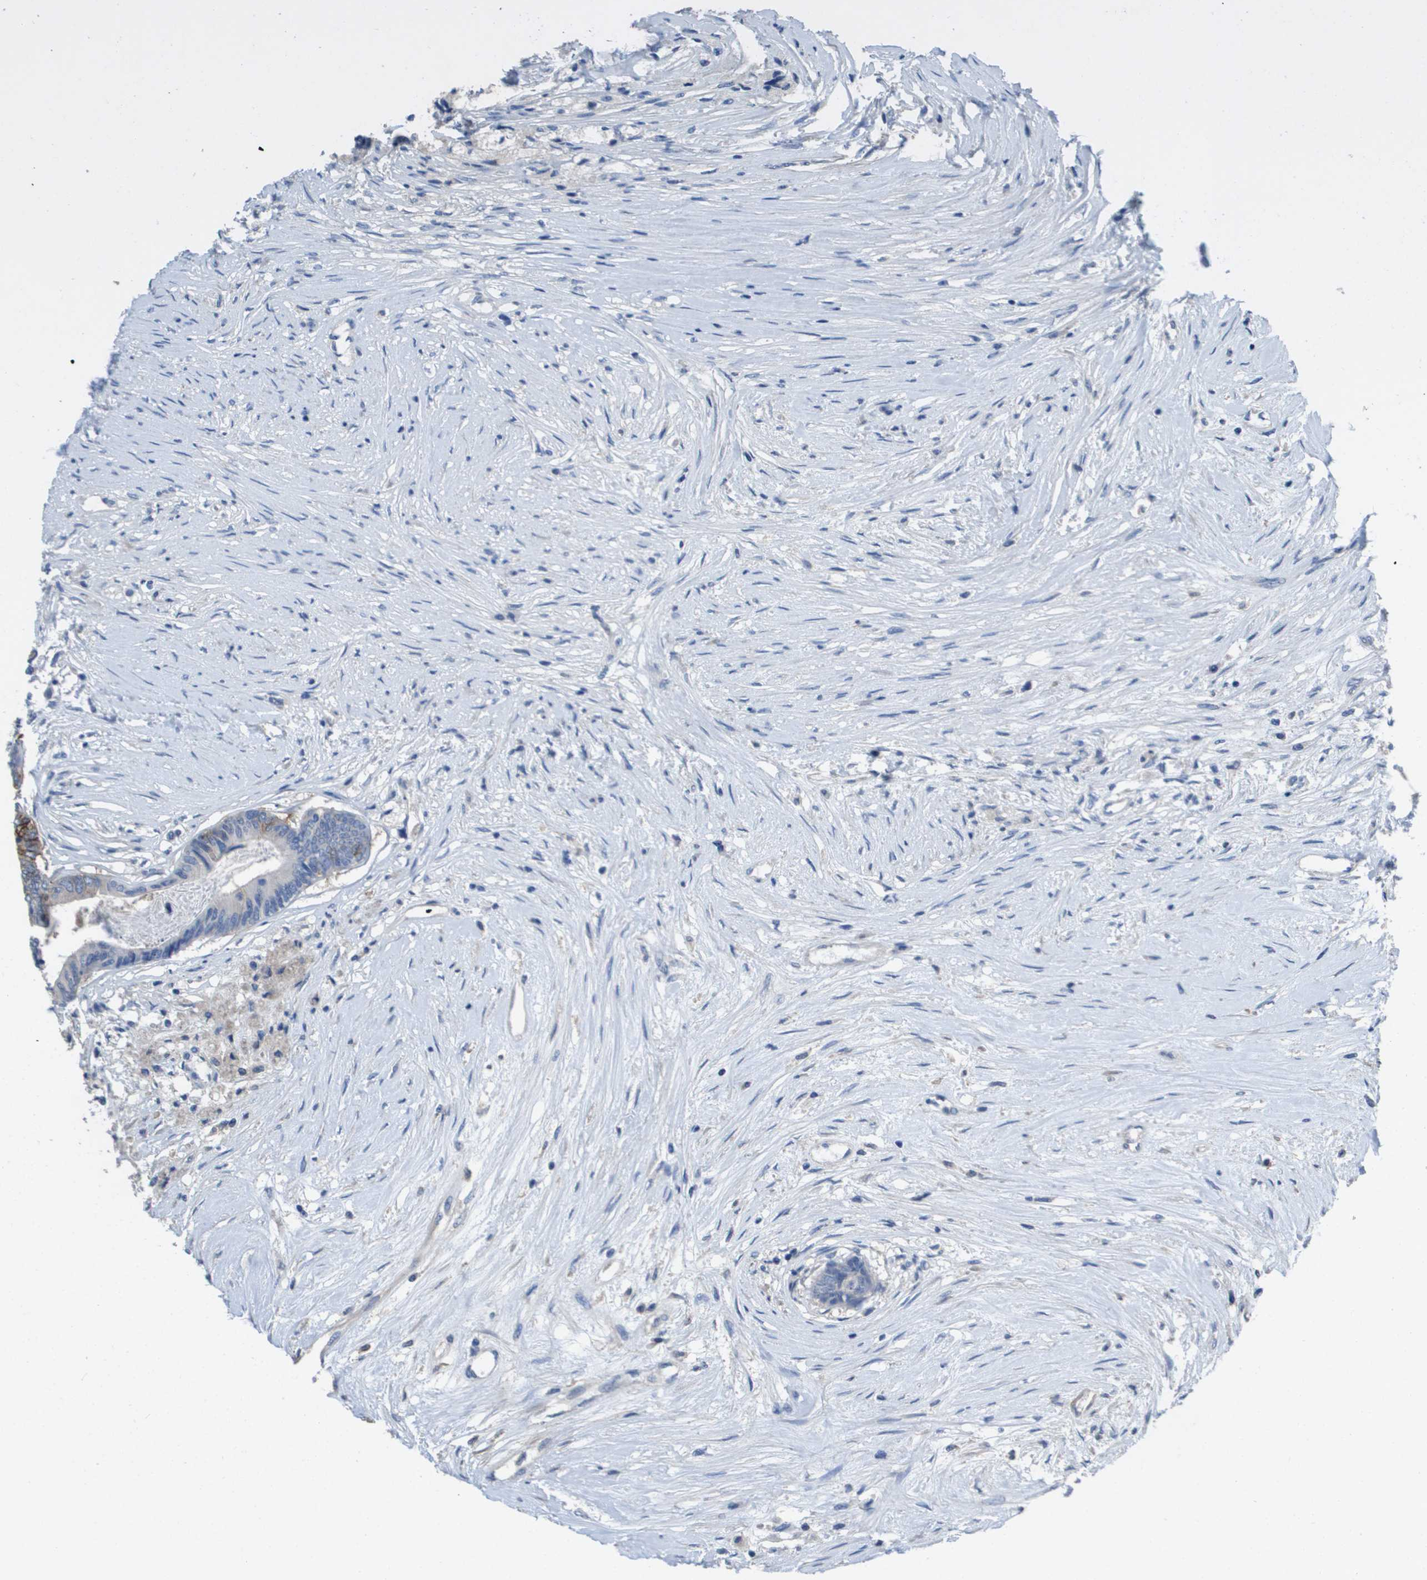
{"staining": {"intensity": "negative", "quantity": "none", "location": "none"}, "tissue": "colorectal cancer", "cell_type": "Tumor cells", "image_type": "cancer", "snomed": [{"axis": "morphology", "description": "Adenocarcinoma, NOS"}, {"axis": "topography", "description": "Rectum"}], "caption": "This is a photomicrograph of IHC staining of colorectal cancer, which shows no expression in tumor cells.", "gene": "CA9", "patient": {"sex": "male", "age": 63}}